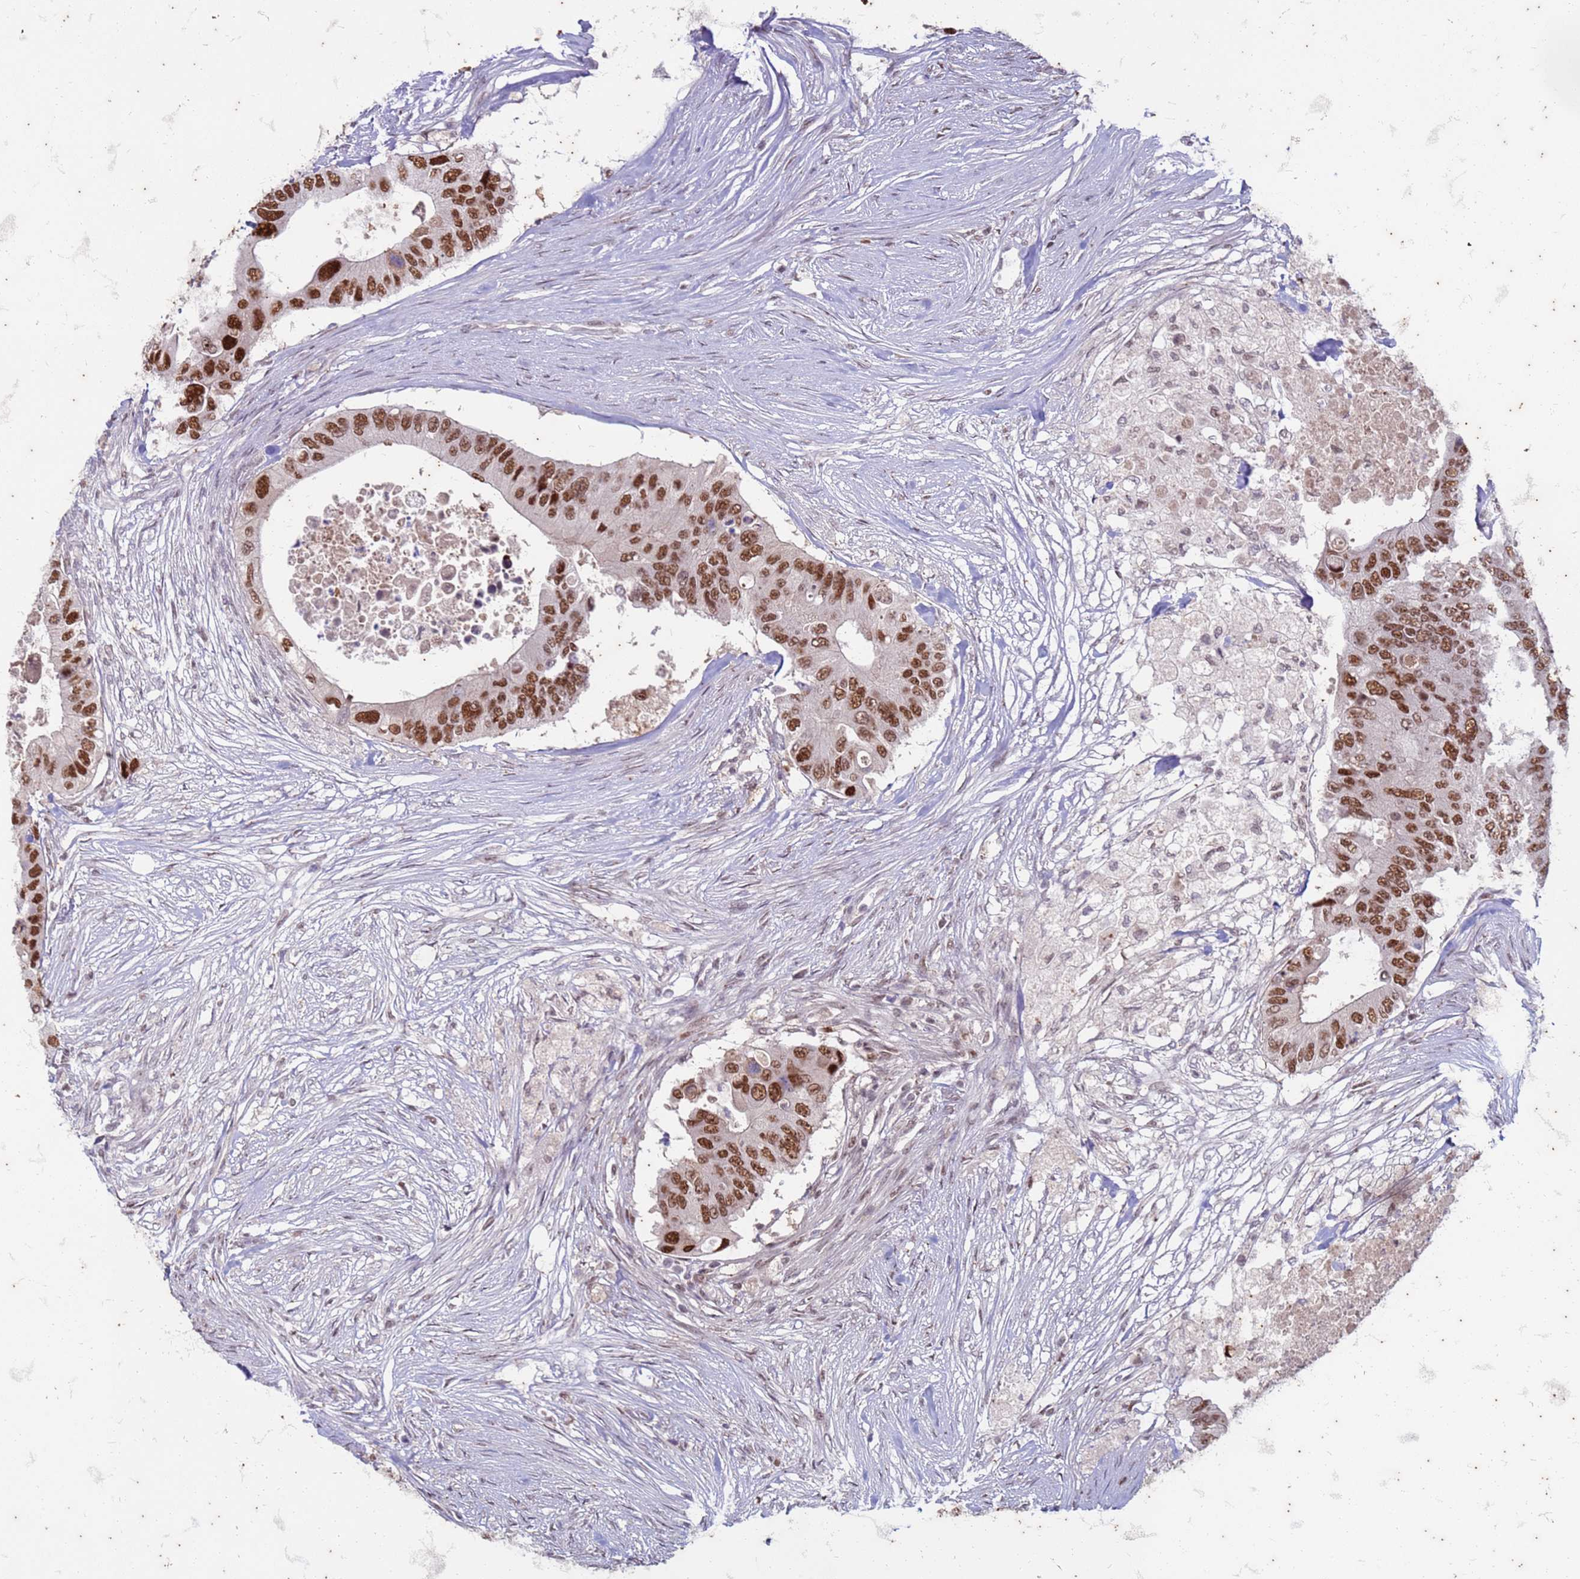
{"staining": {"intensity": "strong", "quantity": ">75%", "location": "nuclear"}, "tissue": "colorectal cancer", "cell_type": "Tumor cells", "image_type": "cancer", "snomed": [{"axis": "morphology", "description": "Adenocarcinoma, NOS"}, {"axis": "topography", "description": "Colon"}], "caption": "A histopathology image of colorectal cancer (adenocarcinoma) stained for a protein demonstrates strong nuclear brown staining in tumor cells. The staining was performed using DAB, with brown indicating positive protein expression. Nuclei are stained blue with hematoxylin.", "gene": "TRMT6", "patient": {"sex": "male", "age": 71}}